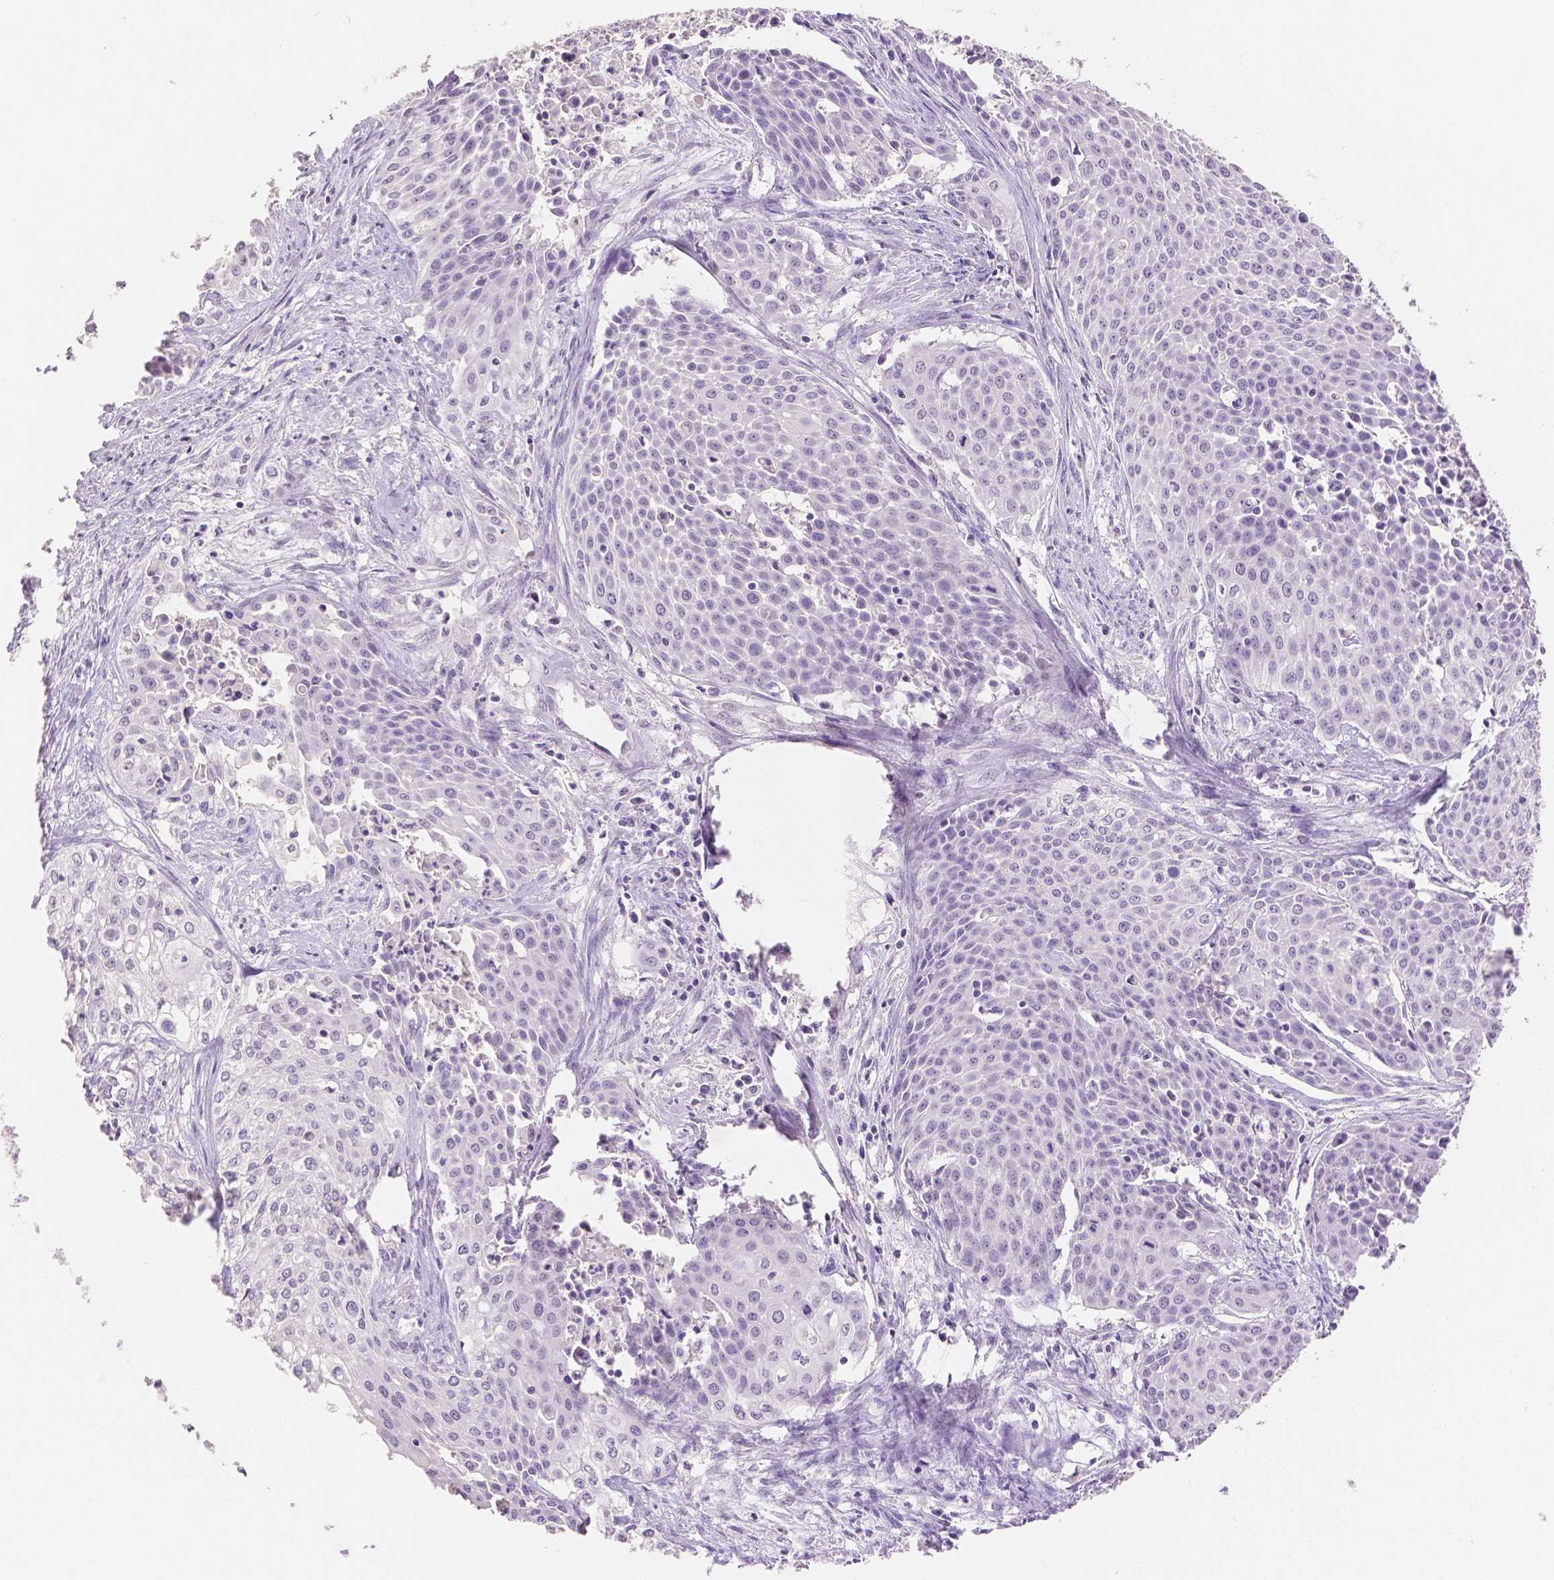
{"staining": {"intensity": "negative", "quantity": "none", "location": "none"}, "tissue": "cervical cancer", "cell_type": "Tumor cells", "image_type": "cancer", "snomed": [{"axis": "morphology", "description": "Squamous cell carcinoma, NOS"}, {"axis": "topography", "description": "Cervix"}], "caption": "Tumor cells show no significant expression in cervical cancer (squamous cell carcinoma). (DAB IHC with hematoxylin counter stain).", "gene": "HNF1B", "patient": {"sex": "female", "age": 39}}